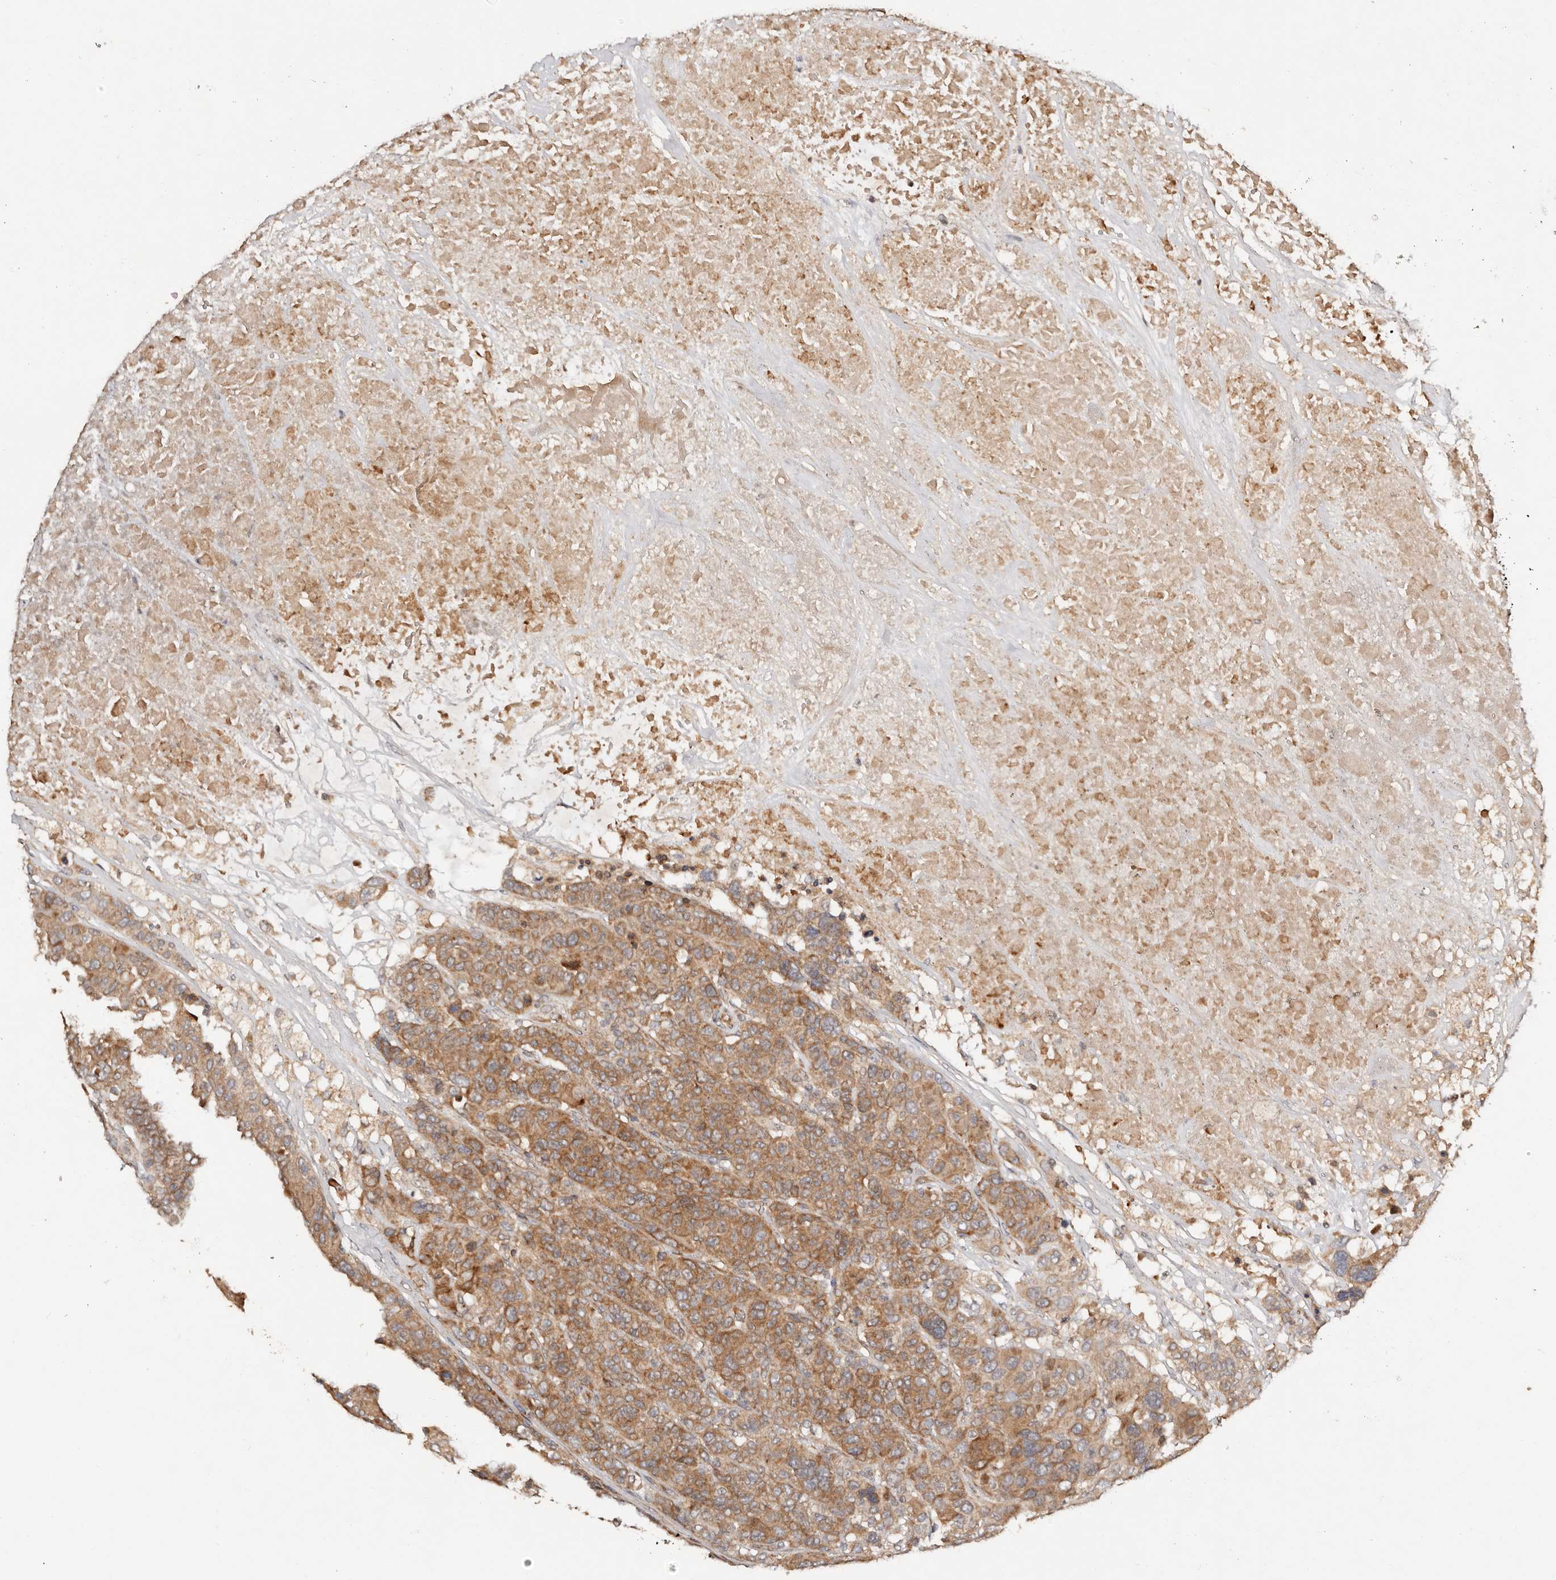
{"staining": {"intensity": "moderate", "quantity": ">75%", "location": "cytoplasmic/membranous"}, "tissue": "breast cancer", "cell_type": "Tumor cells", "image_type": "cancer", "snomed": [{"axis": "morphology", "description": "Duct carcinoma"}, {"axis": "topography", "description": "Breast"}], "caption": "An image of breast invasive ductal carcinoma stained for a protein reveals moderate cytoplasmic/membranous brown staining in tumor cells. The staining was performed using DAB (3,3'-diaminobenzidine), with brown indicating positive protein expression. Nuclei are stained blue with hematoxylin.", "gene": "DENND11", "patient": {"sex": "female", "age": 37}}